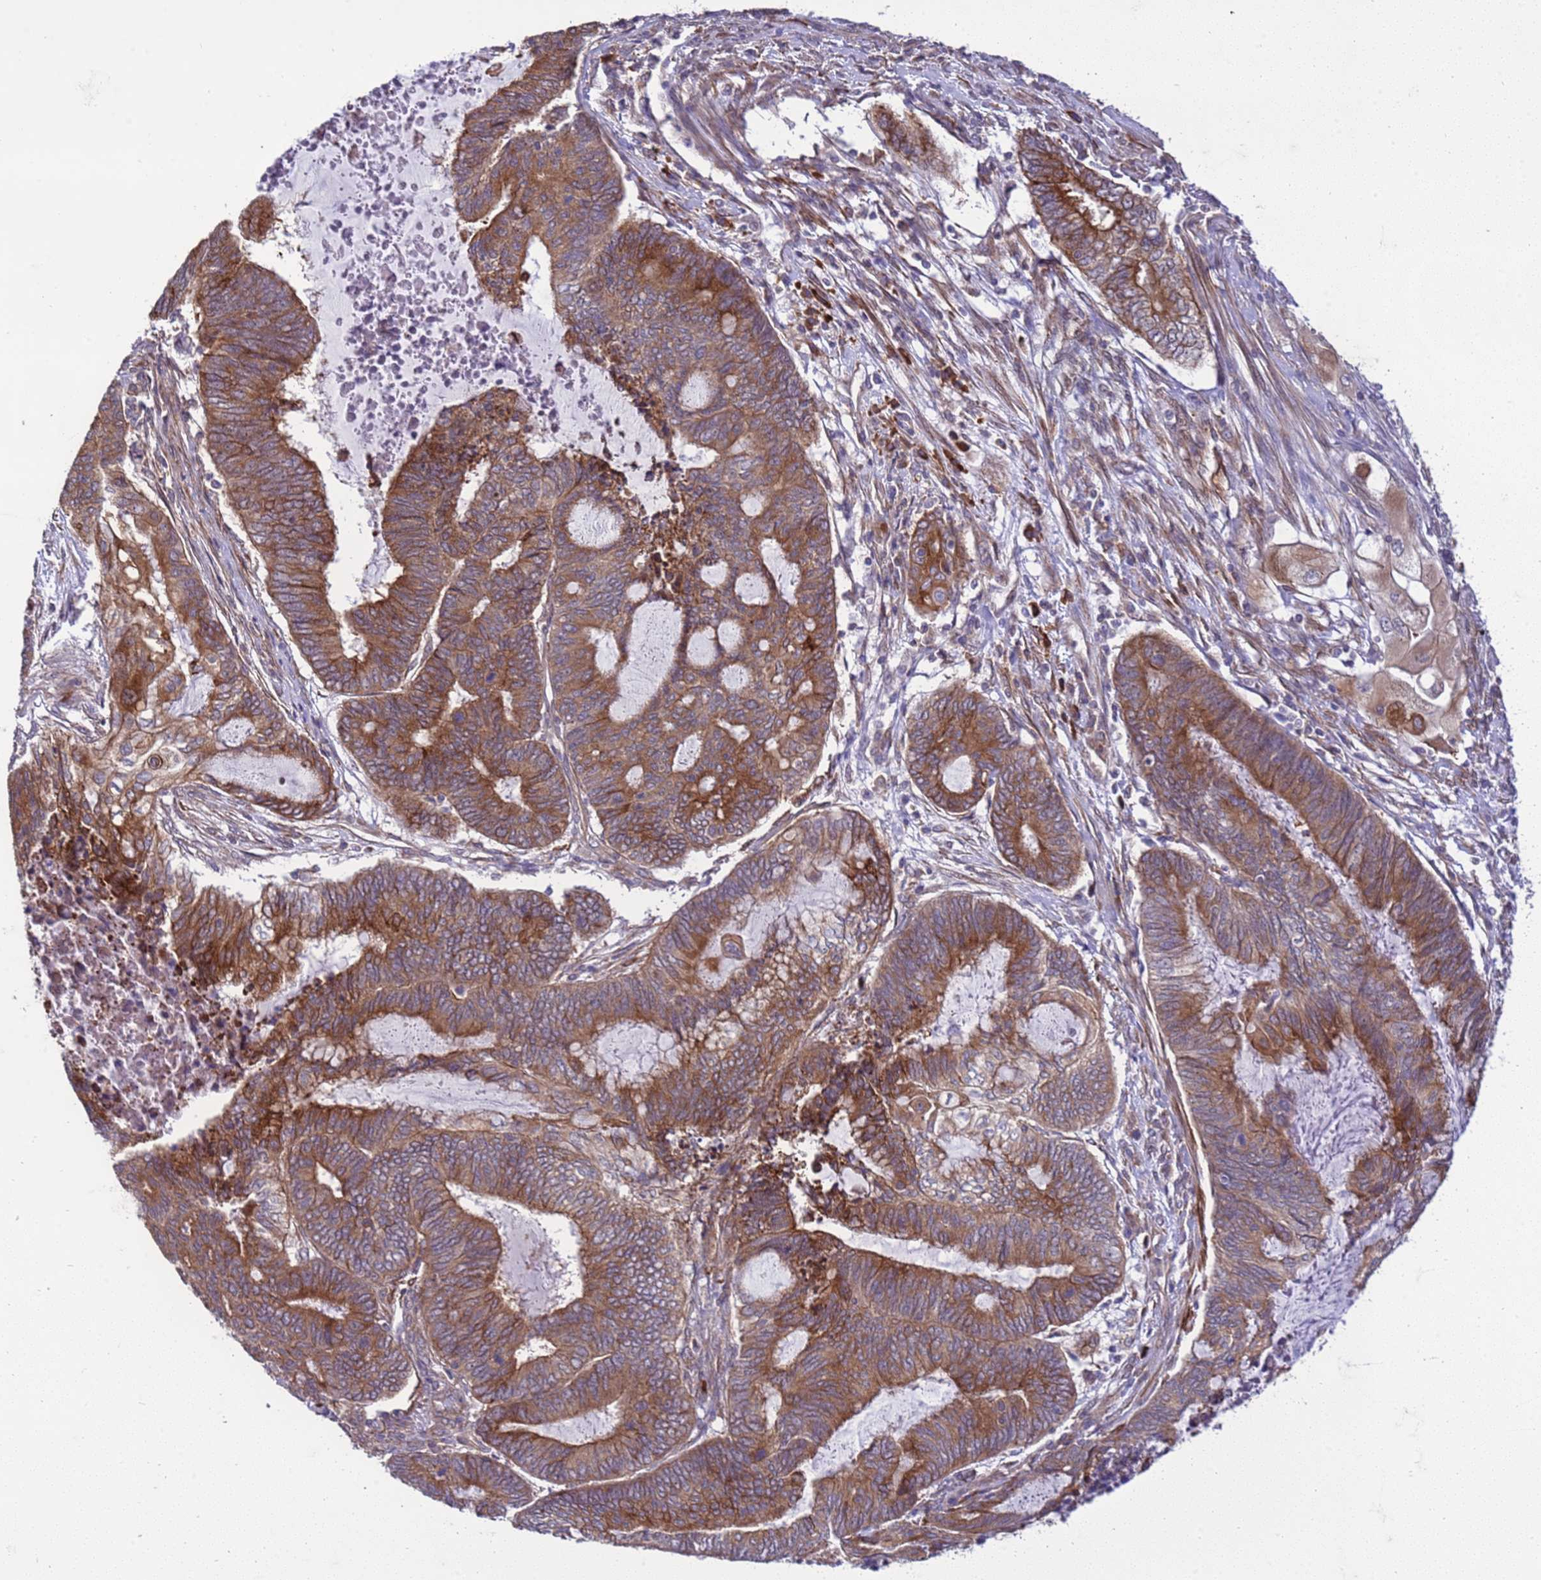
{"staining": {"intensity": "moderate", "quantity": ">75%", "location": "cytoplasmic/membranous"}, "tissue": "endometrial cancer", "cell_type": "Tumor cells", "image_type": "cancer", "snomed": [{"axis": "morphology", "description": "Adenocarcinoma, NOS"}, {"axis": "topography", "description": "Uterus"}, {"axis": "topography", "description": "Endometrium"}], "caption": "The histopathology image reveals a brown stain indicating the presence of a protein in the cytoplasmic/membranous of tumor cells in endometrial adenocarcinoma.", "gene": "GEN1", "patient": {"sex": "female", "age": 70}}